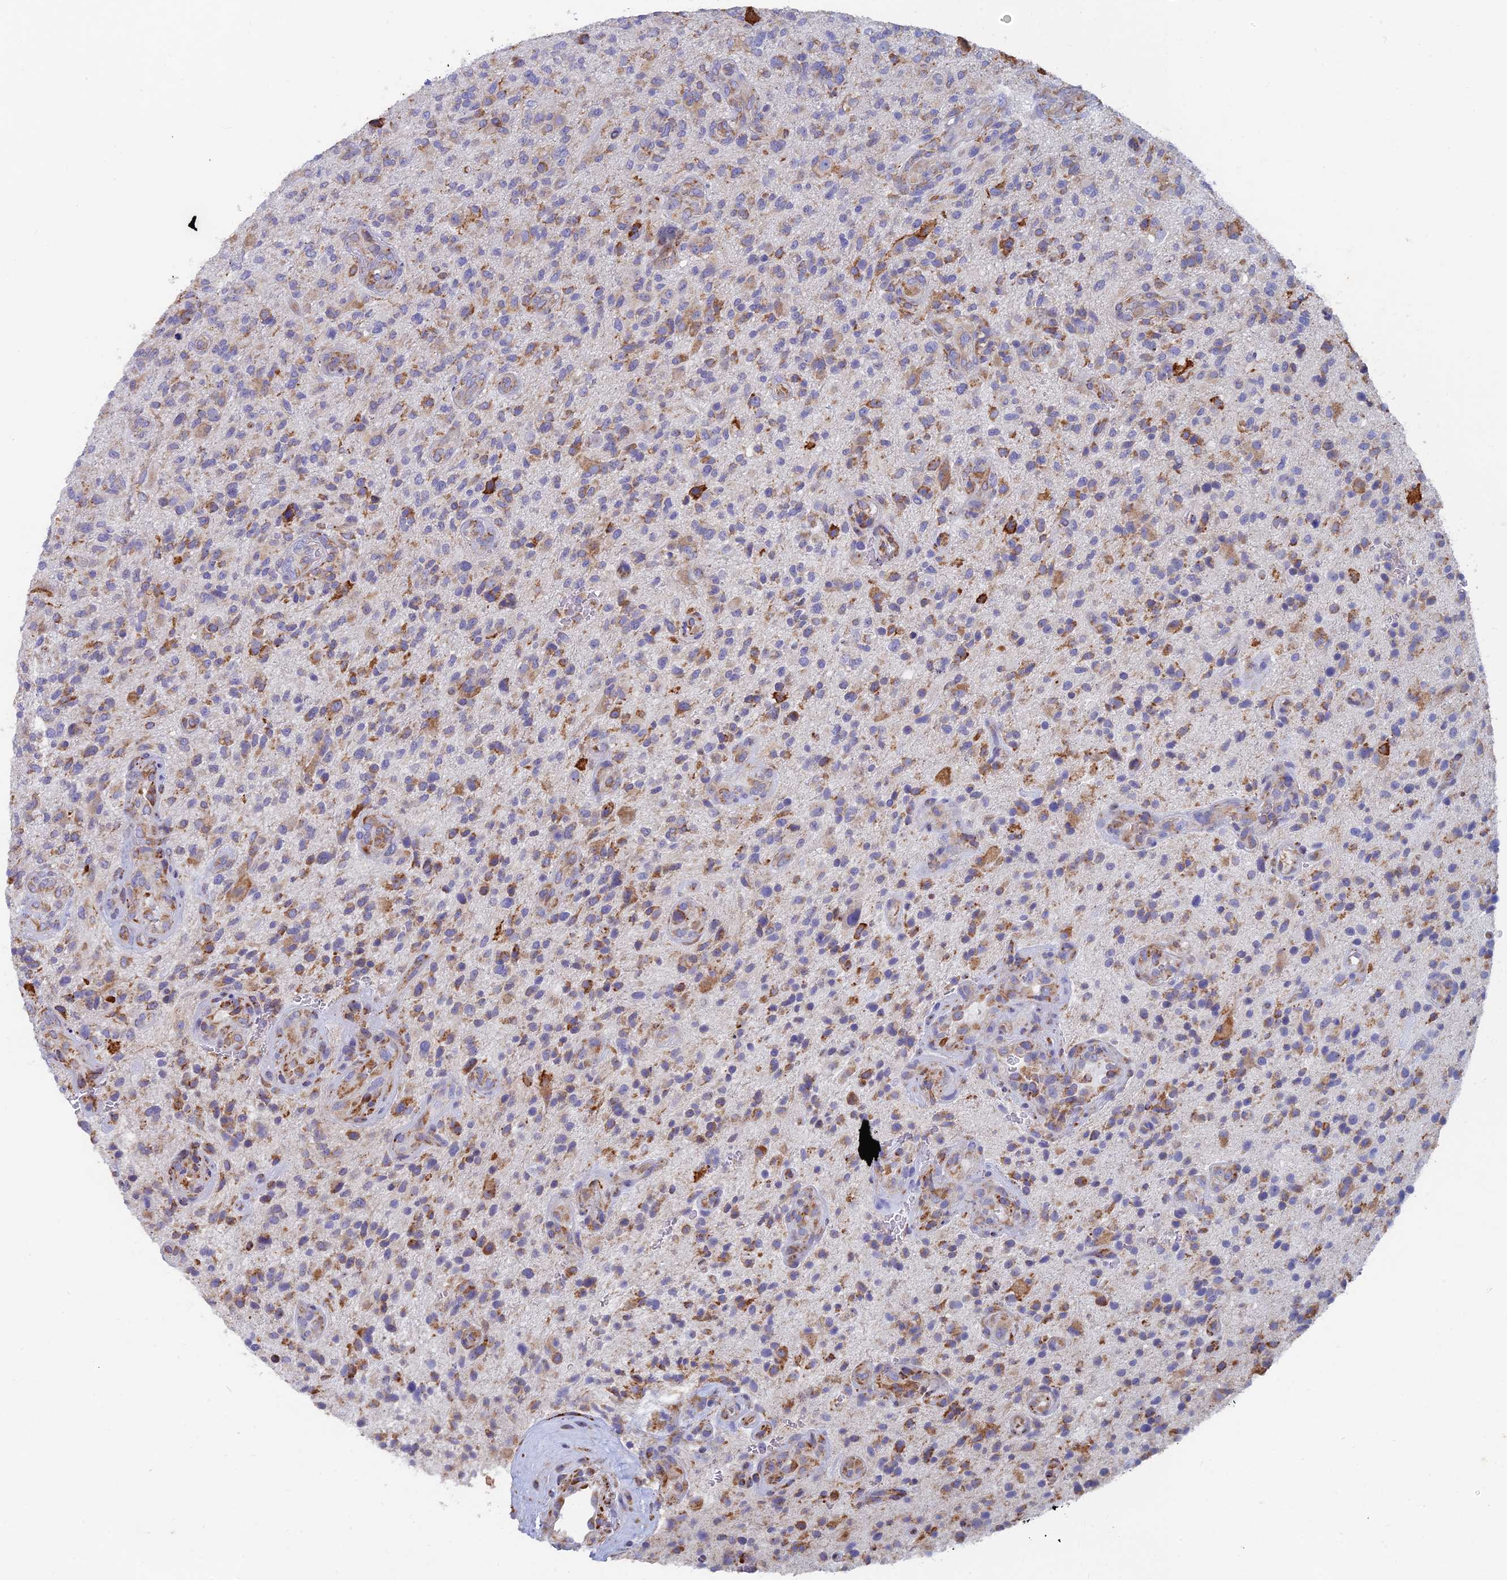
{"staining": {"intensity": "moderate", "quantity": "25%-75%", "location": "cytoplasmic/membranous"}, "tissue": "glioma", "cell_type": "Tumor cells", "image_type": "cancer", "snomed": [{"axis": "morphology", "description": "Glioma, malignant, High grade"}, {"axis": "topography", "description": "Brain"}], "caption": "About 25%-75% of tumor cells in human high-grade glioma (malignant) display moderate cytoplasmic/membranous protein staining as visualized by brown immunohistochemical staining.", "gene": "WDR35", "patient": {"sex": "male", "age": 47}}